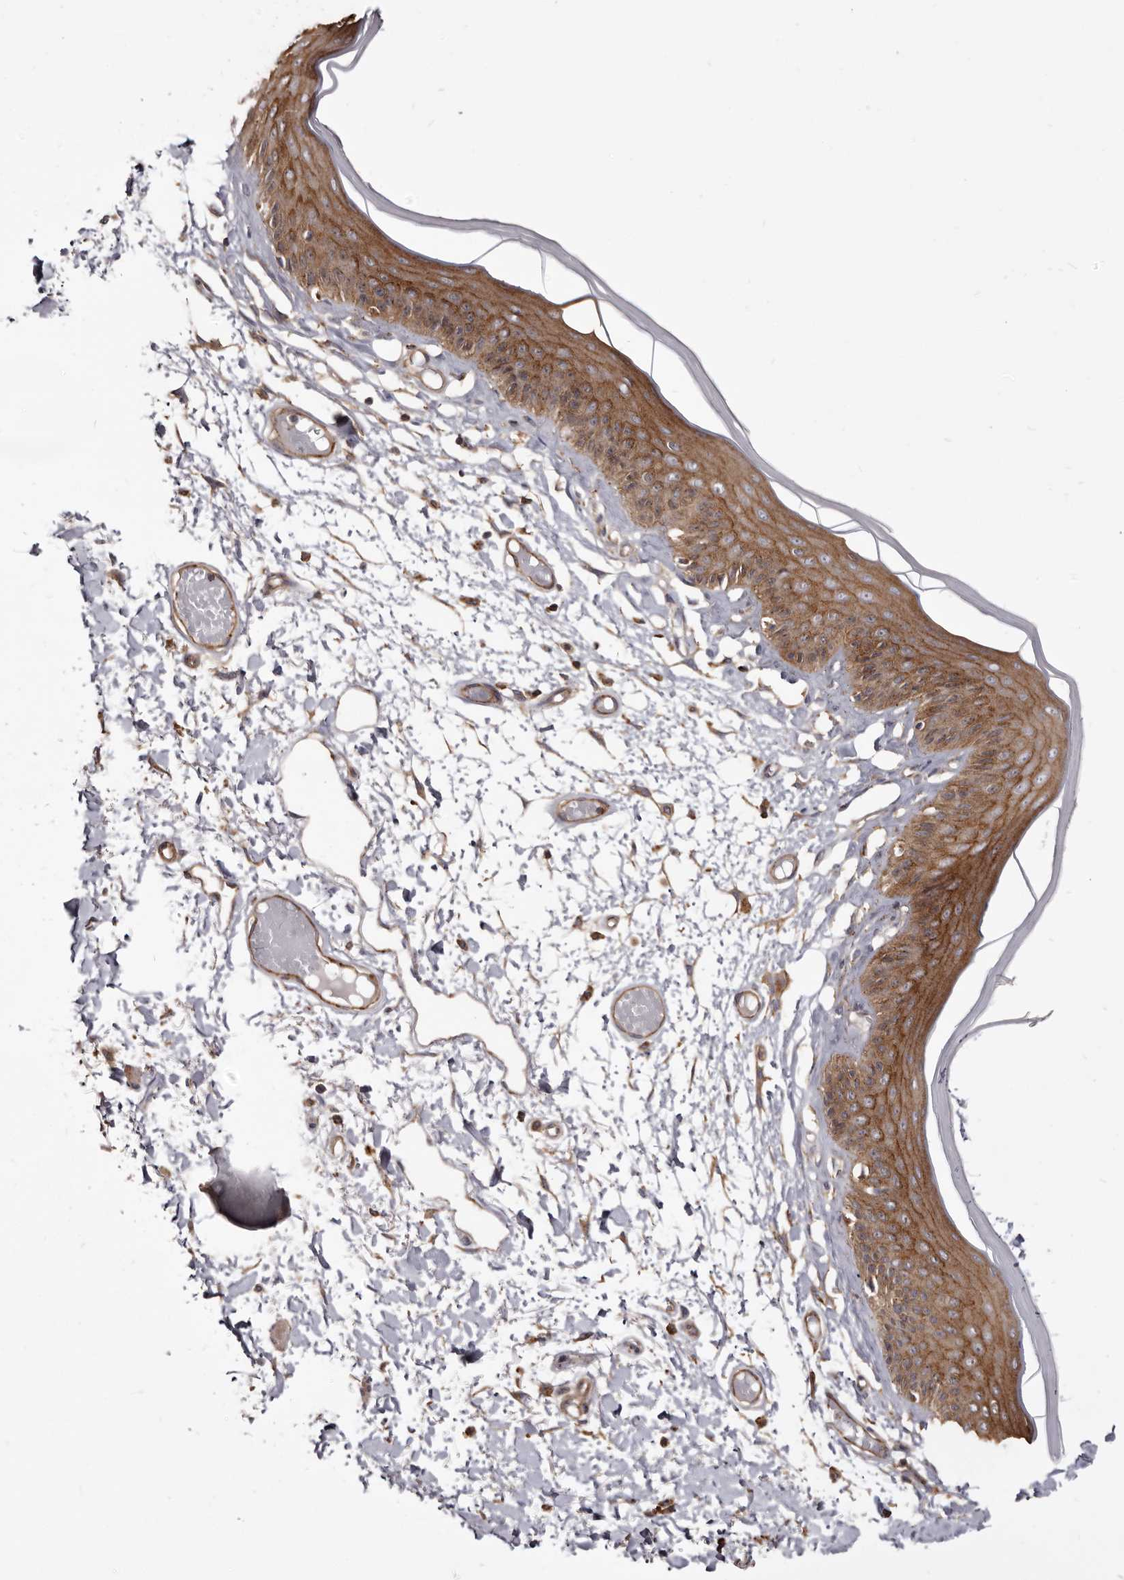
{"staining": {"intensity": "moderate", "quantity": ">75%", "location": "cytoplasmic/membranous"}, "tissue": "skin", "cell_type": "Epidermal cells", "image_type": "normal", "snomed": [{"axis": "morphology", "description": "Normal tissue, NOS"}, {"axis": "topography", "description": "Vulva"}], "caption": "A photomicrograph showing moderate cytoplasmic/membranous staining in approximately >75% of epidermal cells in normal skin, as visualized by brown immunohistochemical staining.", "gene": "TPD52", "patient": {"sex": "female", "age": 73}}